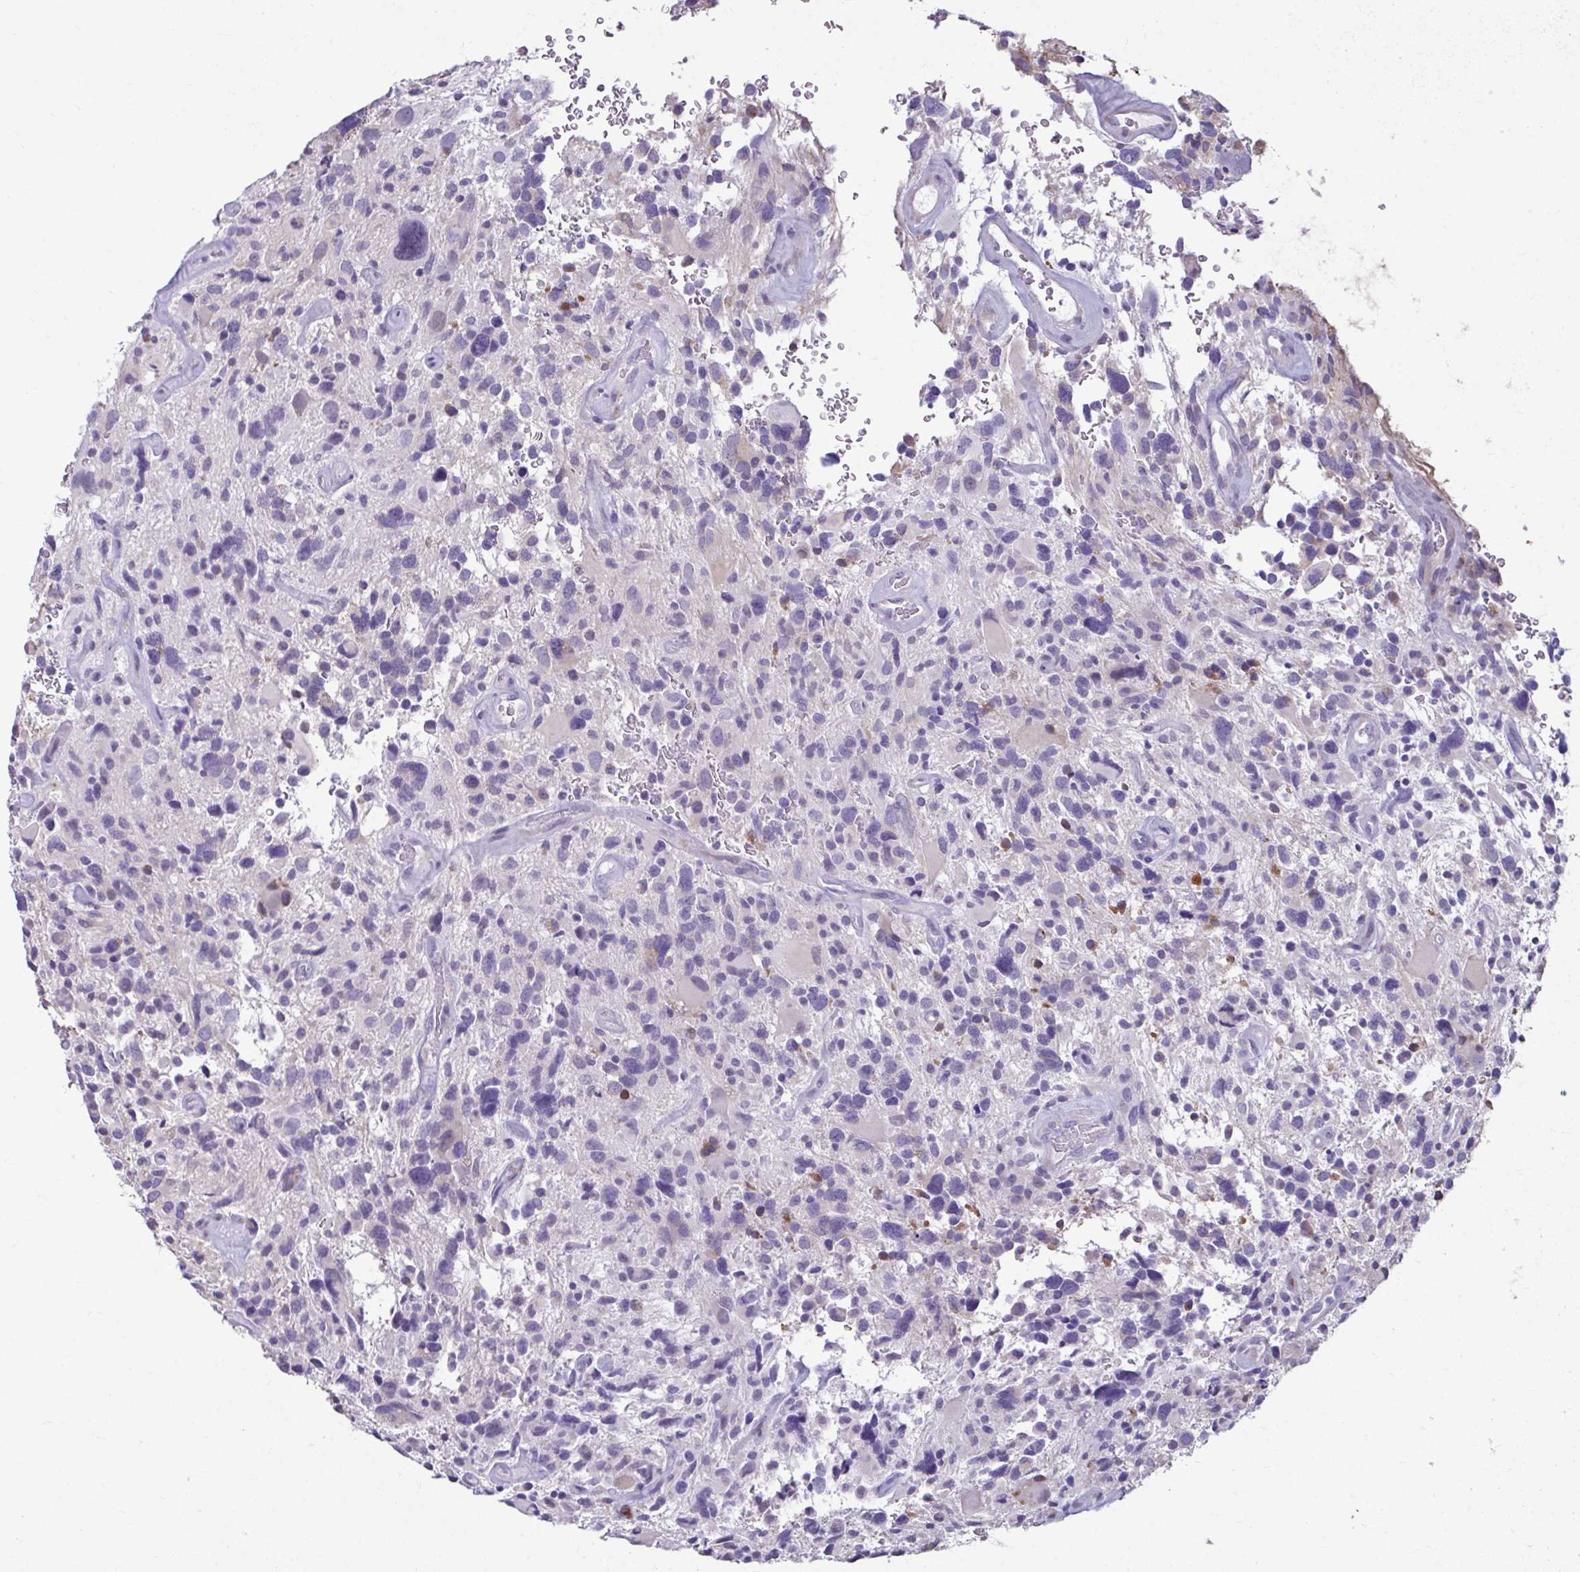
{"staining": {"intensity": "negative", "quantity": "none", "location": "none"}, "tissue": "glioma", "cell_type": "Tumor cells", "image_type": "cancer", "snomed": [{"axis": "morphology", "description": "Glioma, malignant, High grade"}, {"axis": "topography", "description": "Brain"}], "caption": "A high-resolution histopathology image shows immunohistochemistry staining of glioma, which reveals no significant staining in tumor cells.", "gene": "SERPINI1", "patient": {"sex": "male", "age": 49}}